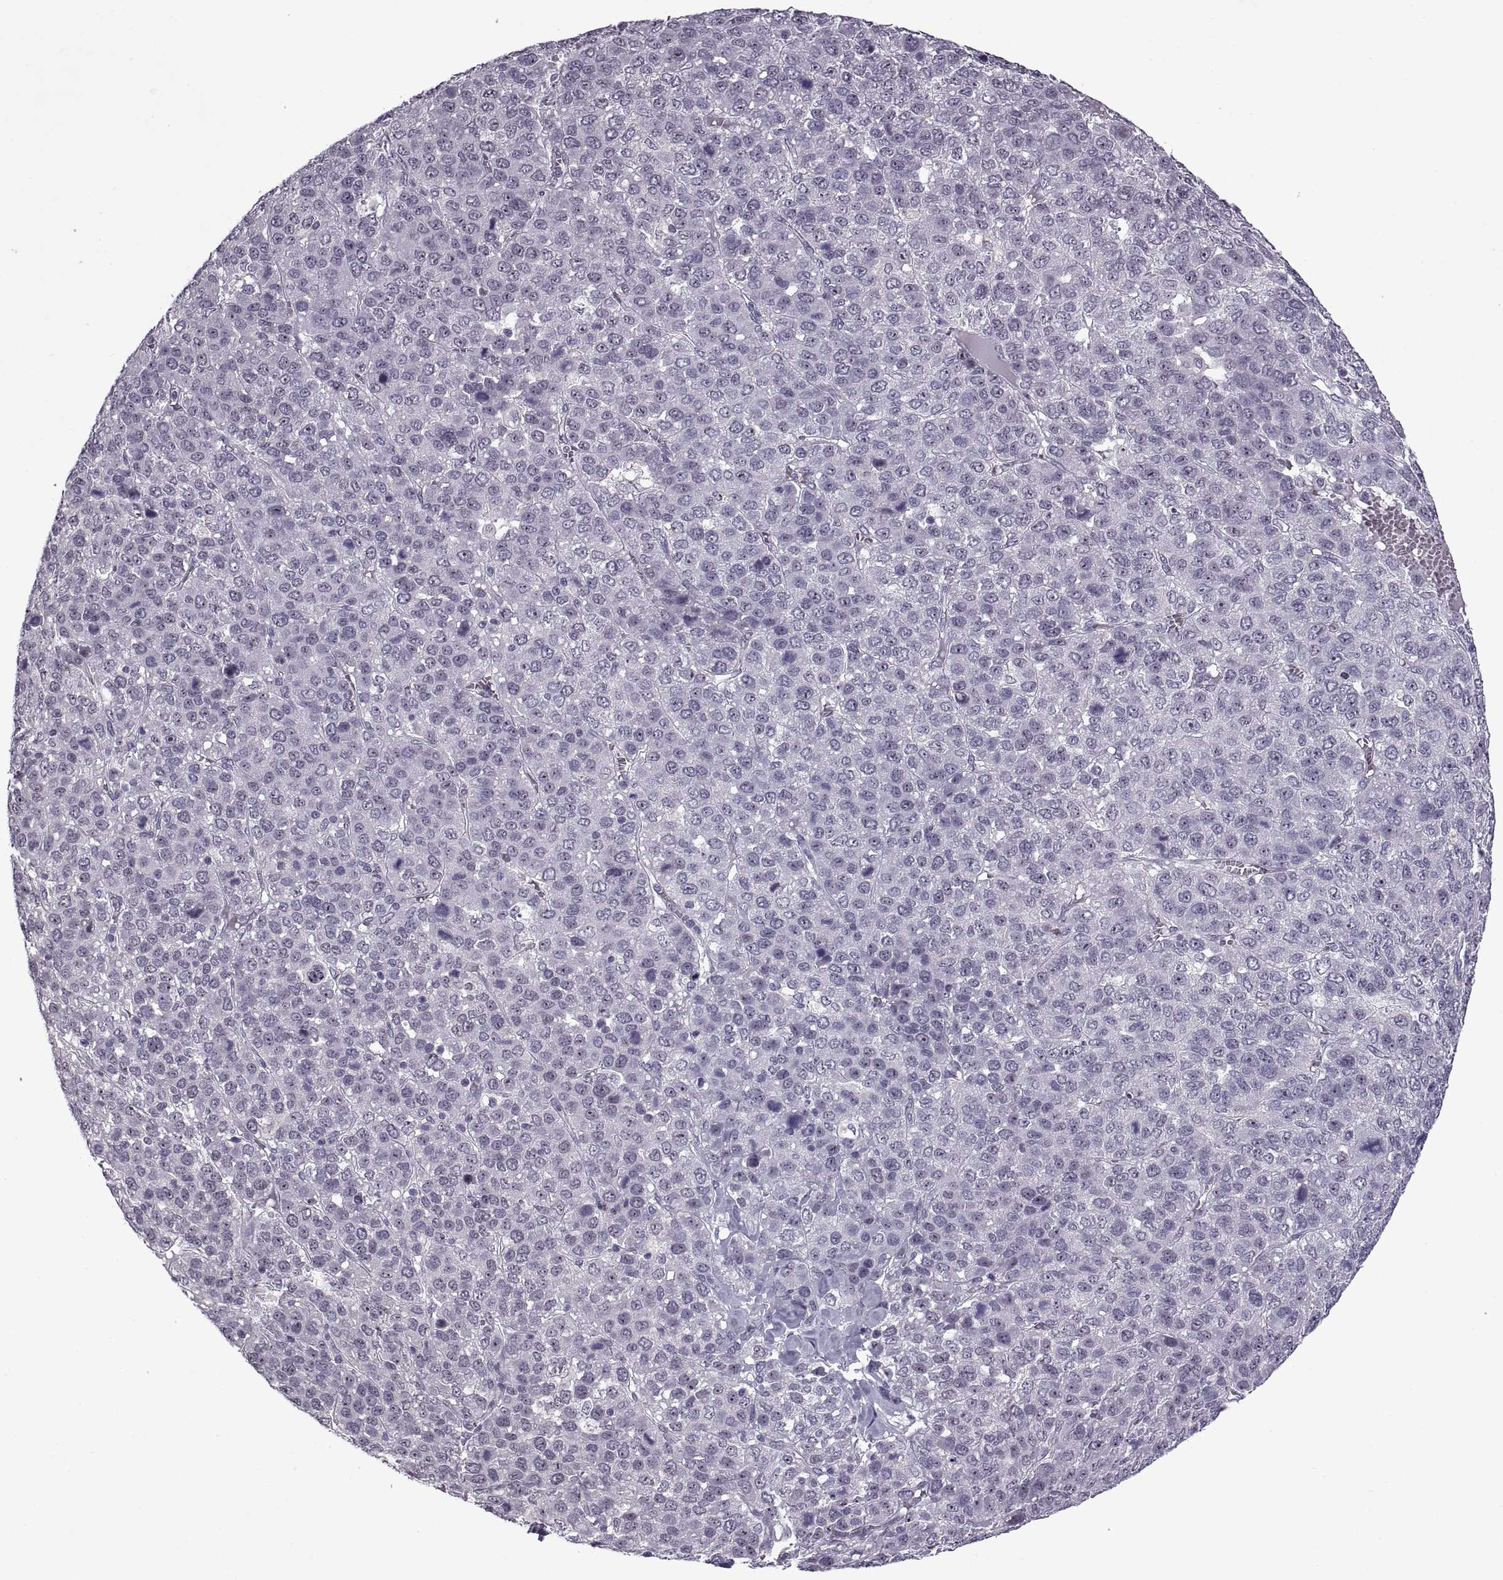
{"staining": {"intensity": "negative", "quantity": "none", "location": "none"}, "tissue": "liver cancer", "cell_type": "Tumor cells", "image_type": "cancer", "snomed": [{"axis": "morphology", "description": "Carcinoma, Hepatocellular, NOS"}, {"axis": "topography", "description": "Liver"}], "caption": "Hepatocellular carcinoma (liver) stained for a protein using immunohistochemistry (IHC) exhibits no positivity tumor cells.", "gene": "SINHCAF", "patient": {"sex": "male", "age": 69}}